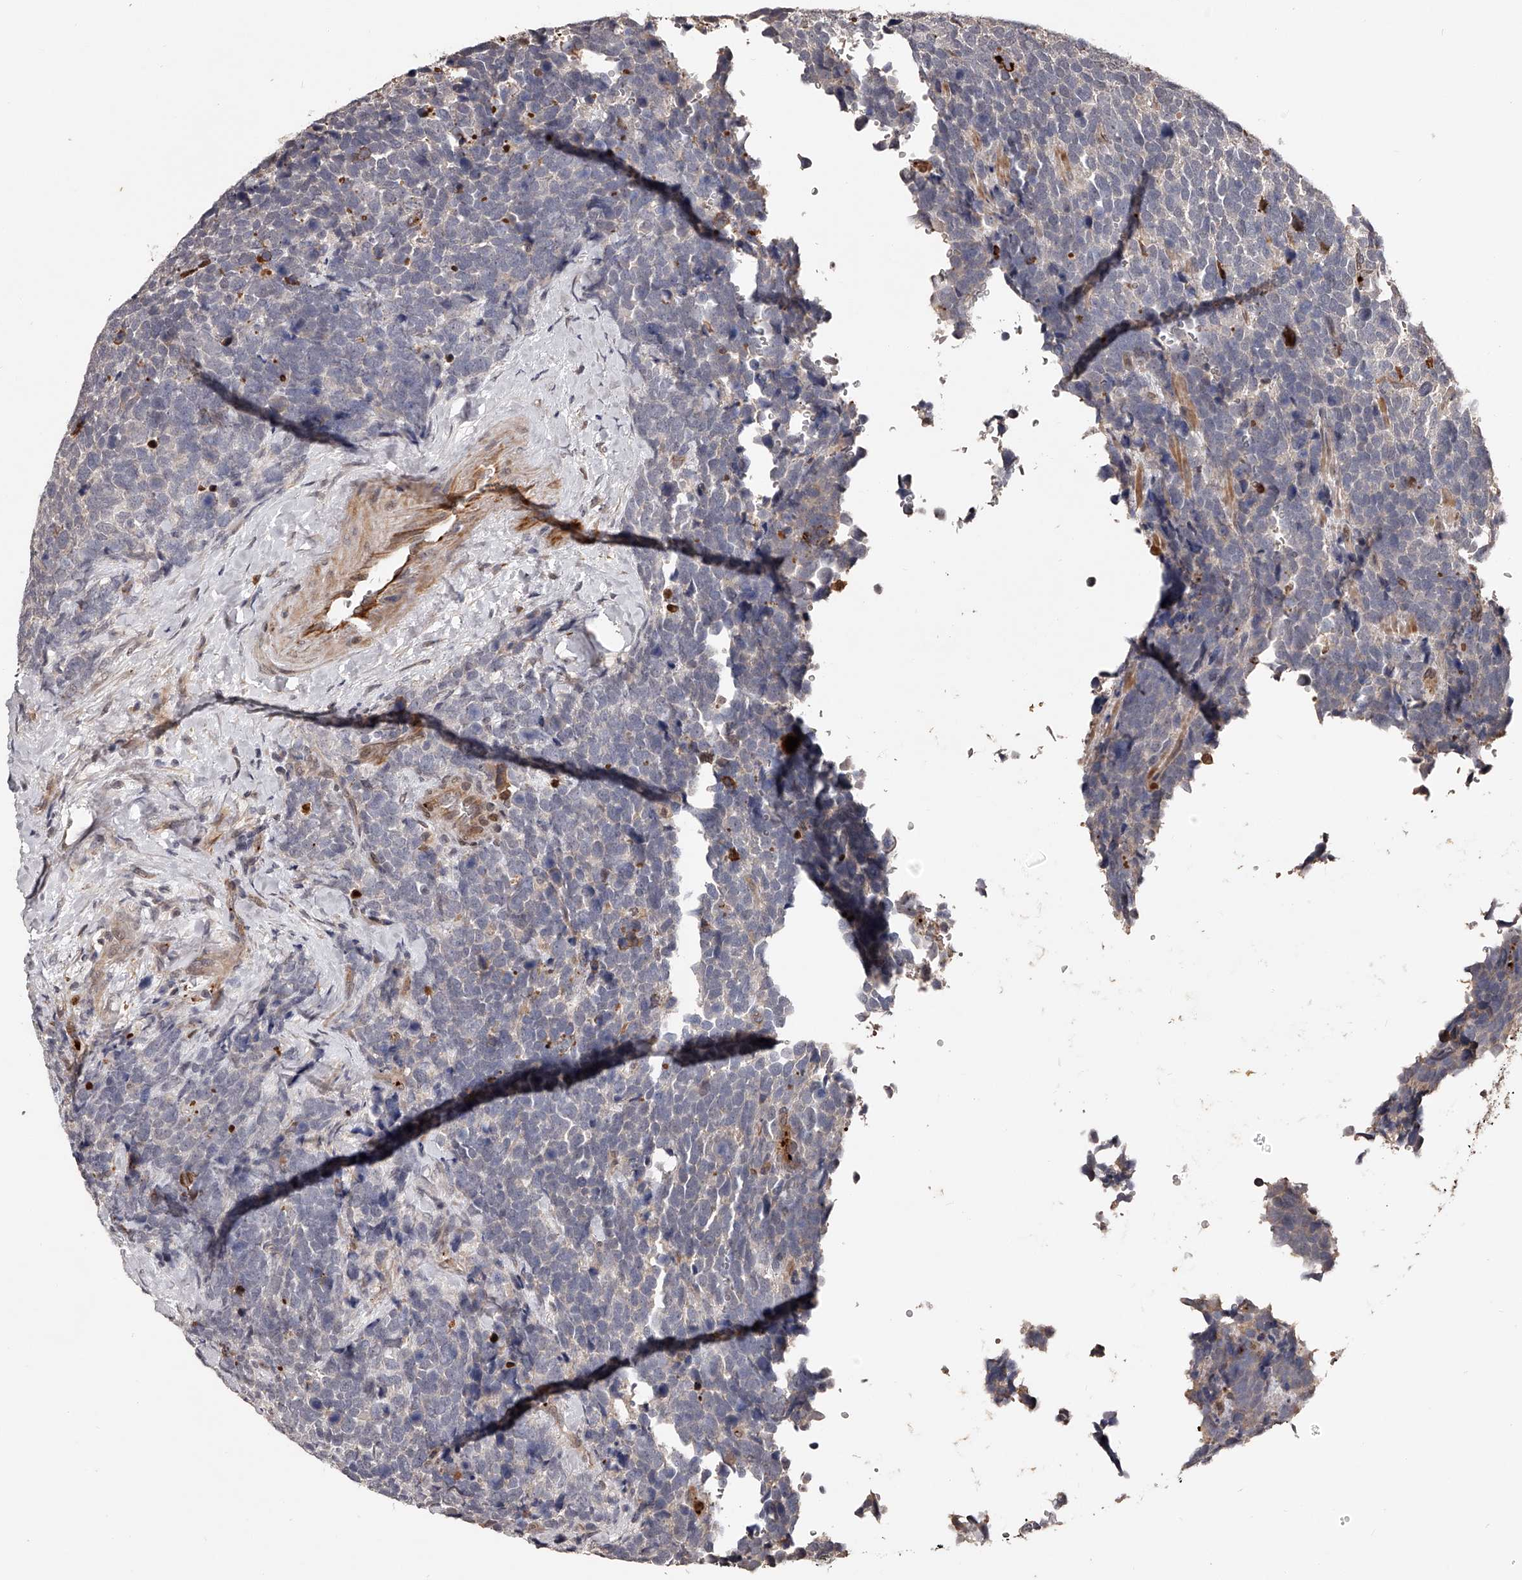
{"staining": {"intensity": "negative", "quantity": "none", "location": "none"}, "tissue": "urothelial cancer", "cell_type": "Tumor cells", "image_type": "cancer", "snomed": [{"axis": "morphology", "description": "Urothelial carcinoma, High grade"}, {"axis": "topography", "description": "Urinary bladder"}], "caption": "Protein analysis of urothelial cancer shows no significant positivity in tumor cells.", "gene": "URGCP", "patient": {"sex": "female", "age": 82}}